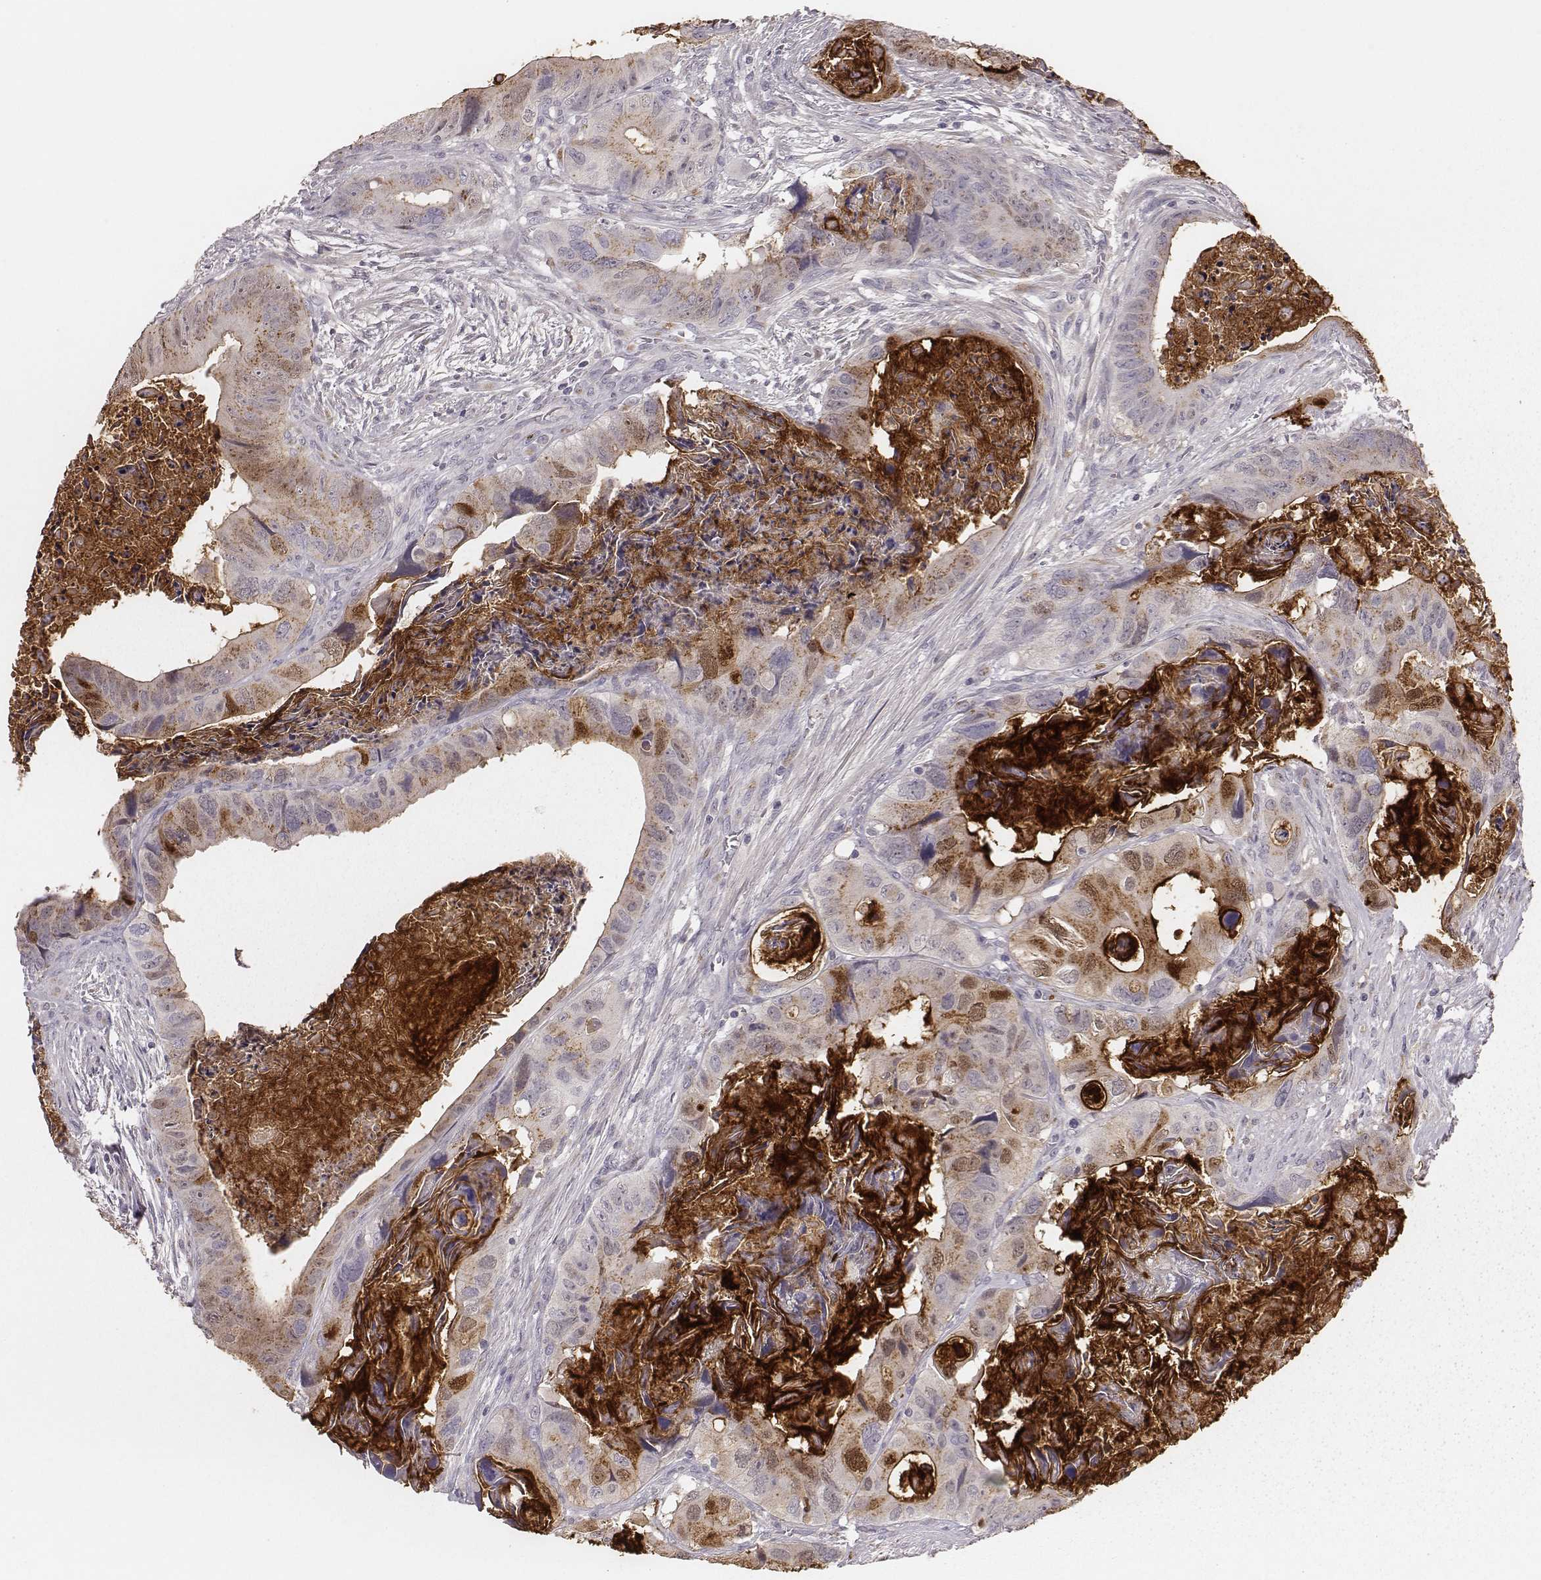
{"staining": {"intensity": "moderate", "quantity": "<25%", "location": "cytoplasmic/membranous,nuclear"}, "tissue": "colorectal cancer", "cell_type": "Tumor cells", "image_type": "cancer", "snomed": [{"axis": "morphology", "description": "Adenocarcinoma, NOS"}, {"axis": "topography", "description": "Rectum"}], "caption": "About <25% of tumor cells in adenocarcinoma (colorectal) reveal moderate cytoplasmic/membranous and nuclear protein expression as visualized by brown immunohistochemical staining.", "gene": "SDCBP2", "patient": {"sex": "male", "age": 64}}